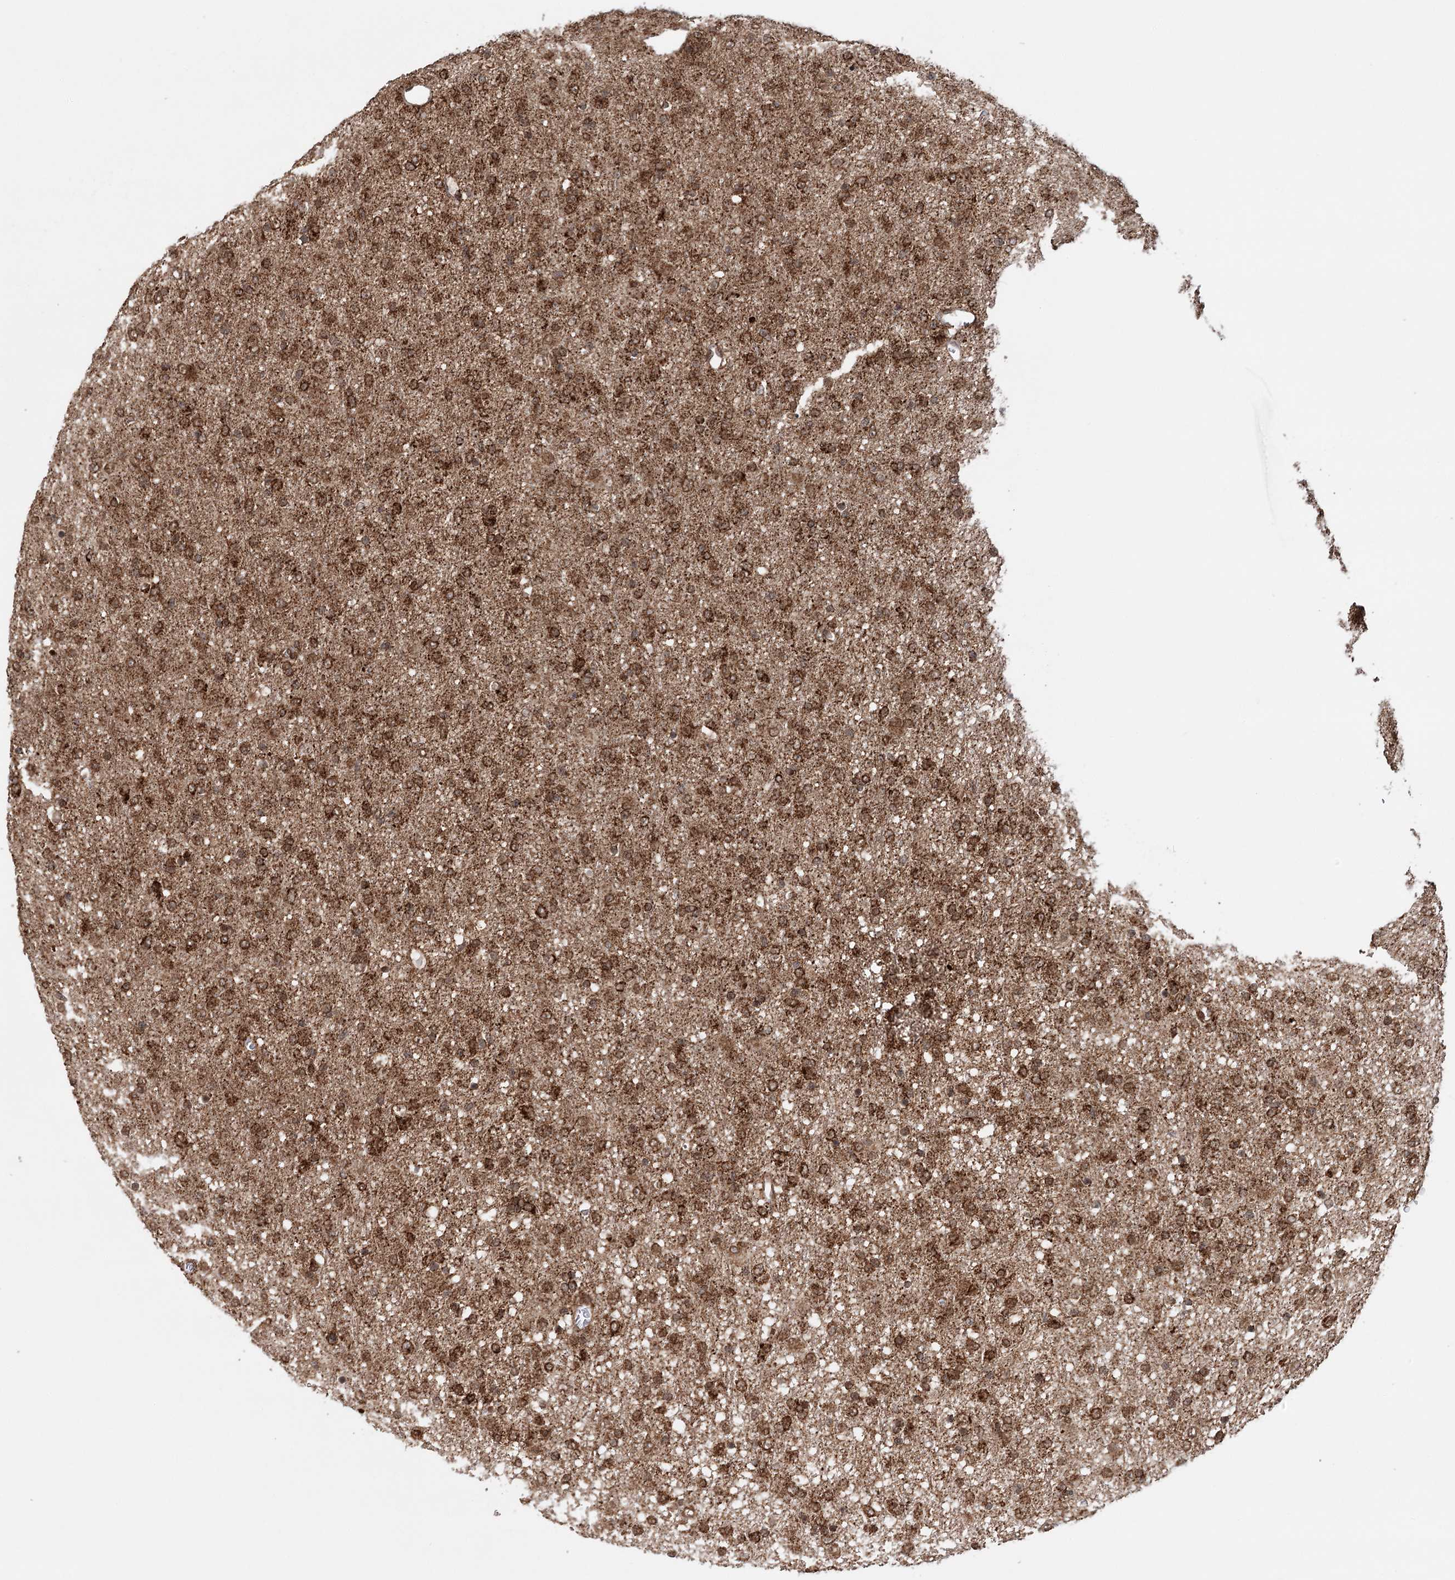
{"staining": {"intensity": "strong", "quantity": ">75%", "location": "cytoplasmic/membranous"}, "tissue": "glioma", "cell_type": "Tumor cells", "image_type": "cancer", "snomed": [{"axis": "morphology", "description": "Glioma, malignant, Low grade"}, {"axis": "topography", "description": "Brain"}], "caption": "There is high levels of strong cytoplasmic/membranous positivity in tumor cells of glioma, as demonstrated by immunohistochemical staining (brown color).", "gene": "BCKDHA", "patient": {"sex": "male", "age": 65}}